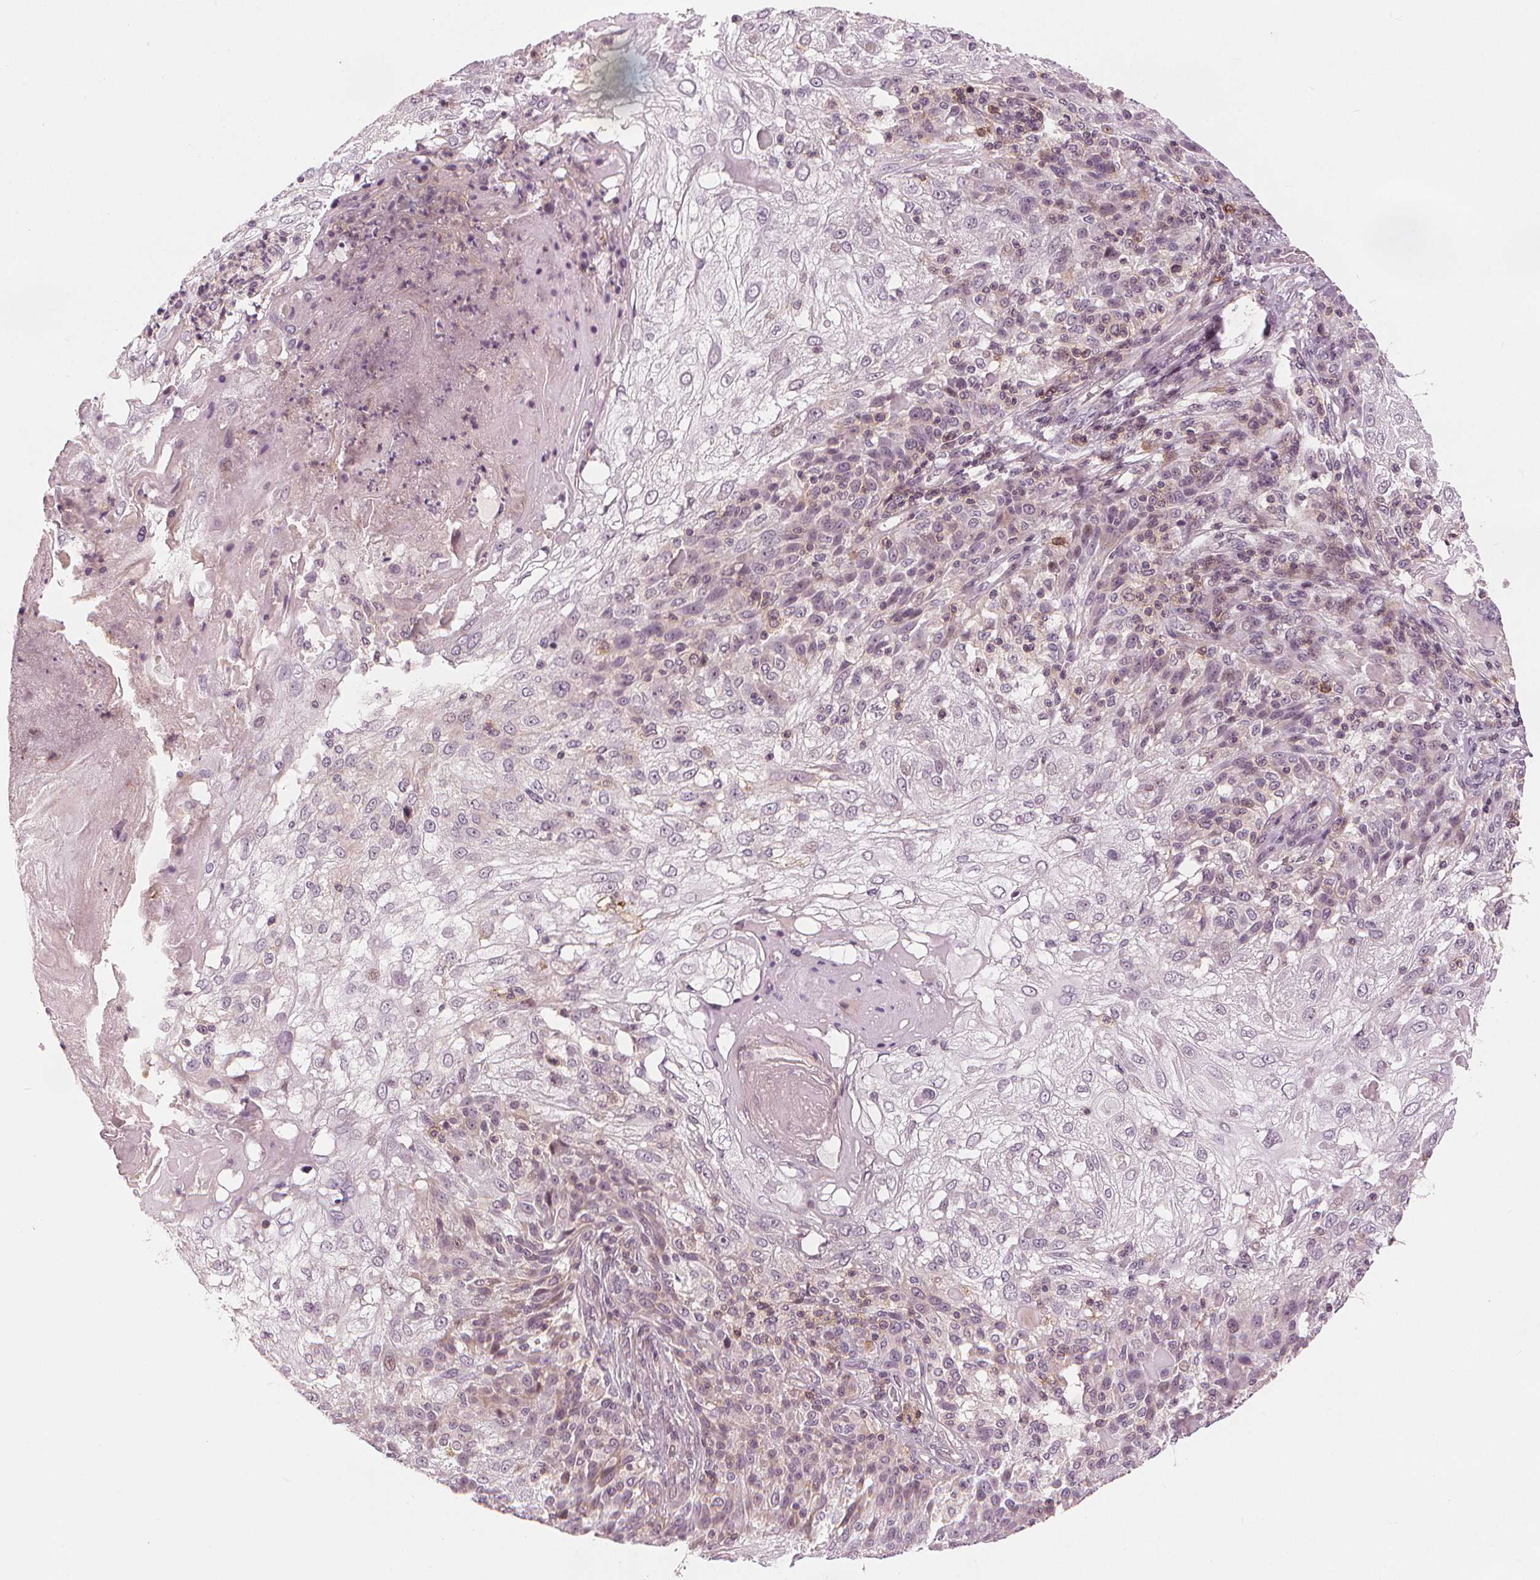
{"staining": {"intensity": "negative", "quantity": "none", "location": "none"}, "tissue": "skin cancer", "cell_type": "Tumor cells", "image_type": "cancer", "snomed": [{"axis": "morphology", "description": "Normal tissue, NOS"}, {"axis": "morphology", "description": "Squamous cell carcinoma, NOS"}, {"axis": "topography", "description": "Skin"}], "caption": "This histopathology image is of skin cancer stained with immunohistochemistry (IHC) to label a protein in brown with the nuclei are counter-stained blue. There is no expression in tumor cells.", "gene": "SLC34A1", "patient": {"sex": "female", "age": 83}}